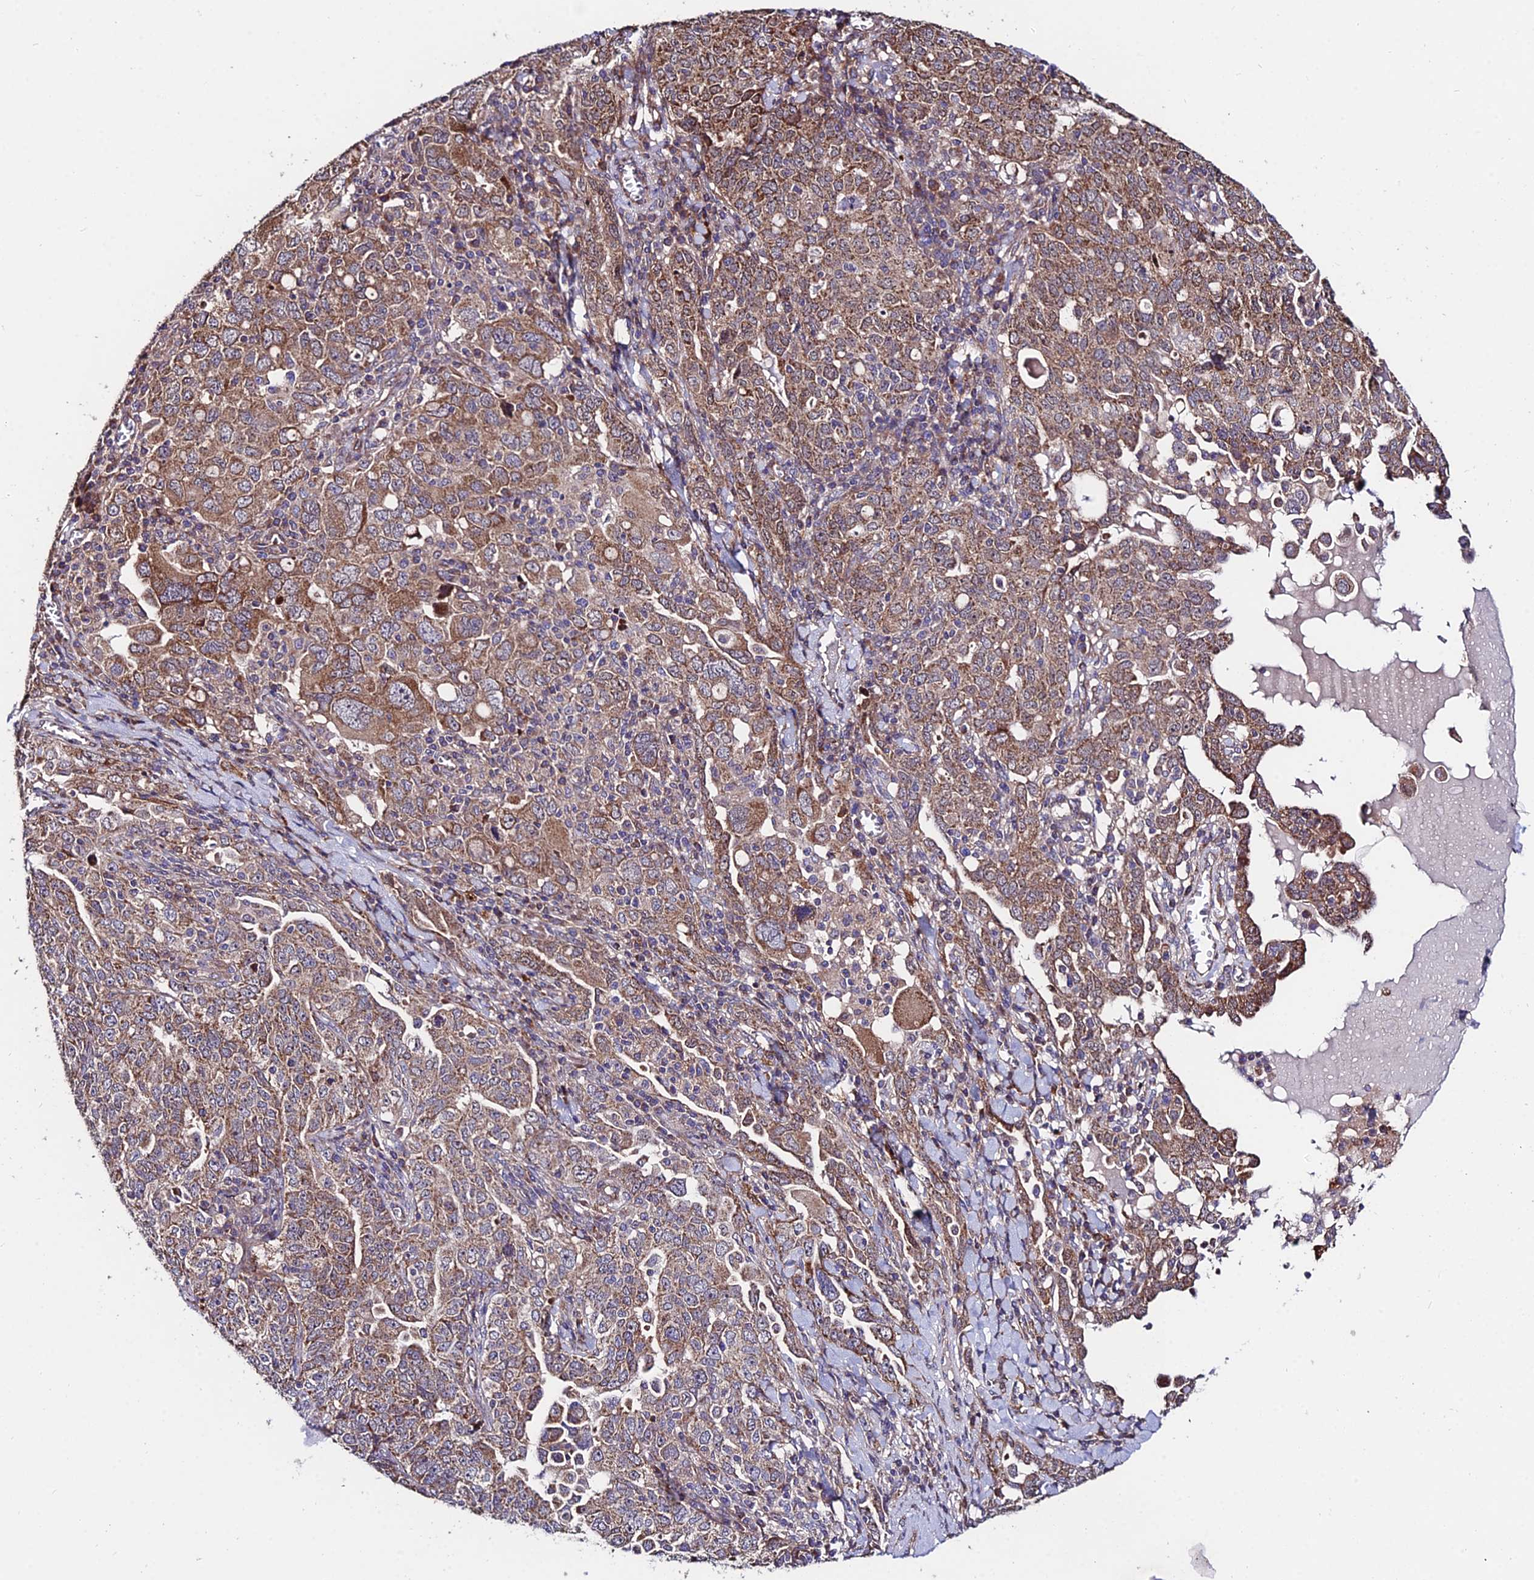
{"staining": {"intensity": "moderate", "quantity": ">75%", "location": "cytoplasmic/membranous"}, "tissue": "ovarian cancer", "cell_type": "Tumor cells", "image_type": "cancer", "snomed": [{"axis": "morphology", "description": "Carcinoma, endometroid"}, {"axis": "topography", "description": "Ovary"}], "caption": "The micrograph exhibits staining of ovarian cancer (endometroid carcinoma), revealing moderate cytoplasmic/membranous protein expression (brown color) within tumor cells.", "gene": "CDC37L1", "patient": {"sex": "female", "age": 62}}